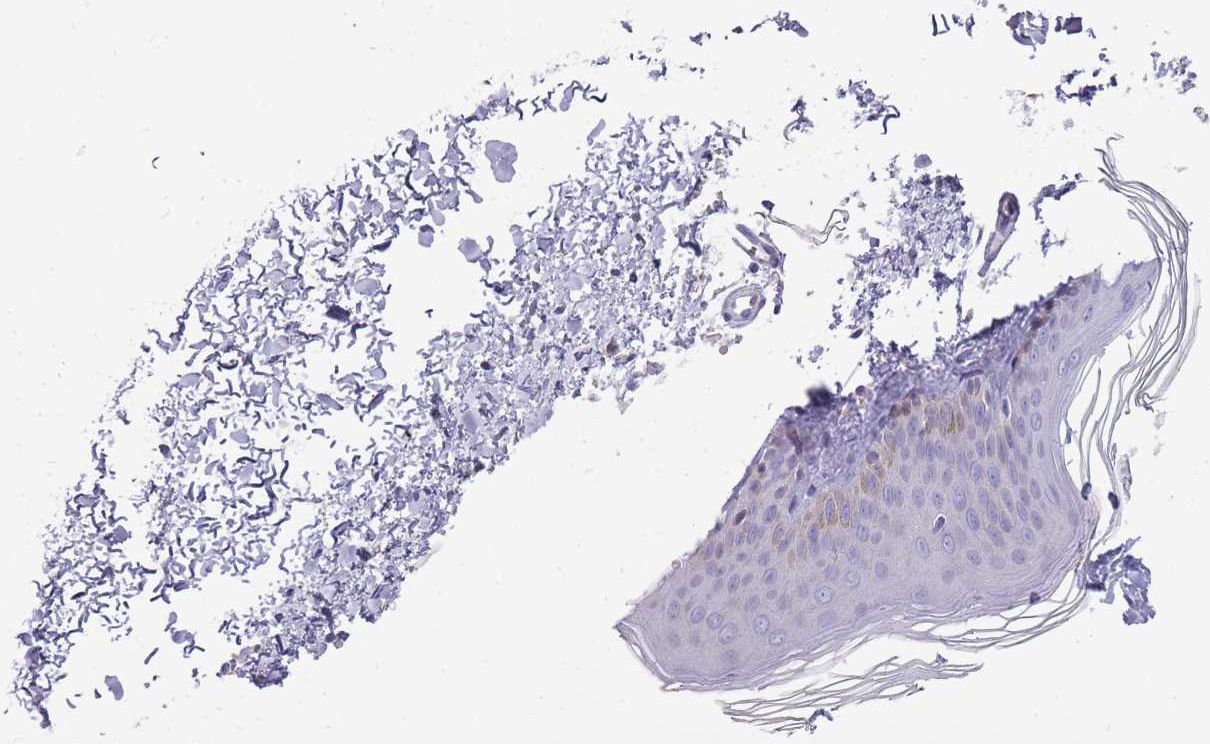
{"staining": {"intensity": "negative", "quantity": "none", "location": "none"}, "tissue": "skin", "cell_type": "Fibroblasts", "image_type": "normal", "snomed": [{"axis": "morphology", "description": "Normal tissue, NOS"}, {"axis": "topography", "description": "Skin"}], "caption": "Fibroblasts show no significant positivity in normal skin. The staining was performed using DAB to visualize the protein expression in brown, while the nuclei were stained in blue with hematoxylin (Magnification: 20x).", "gene": "DIPK1C", "patient": {"sex": "female", "age": 27}}